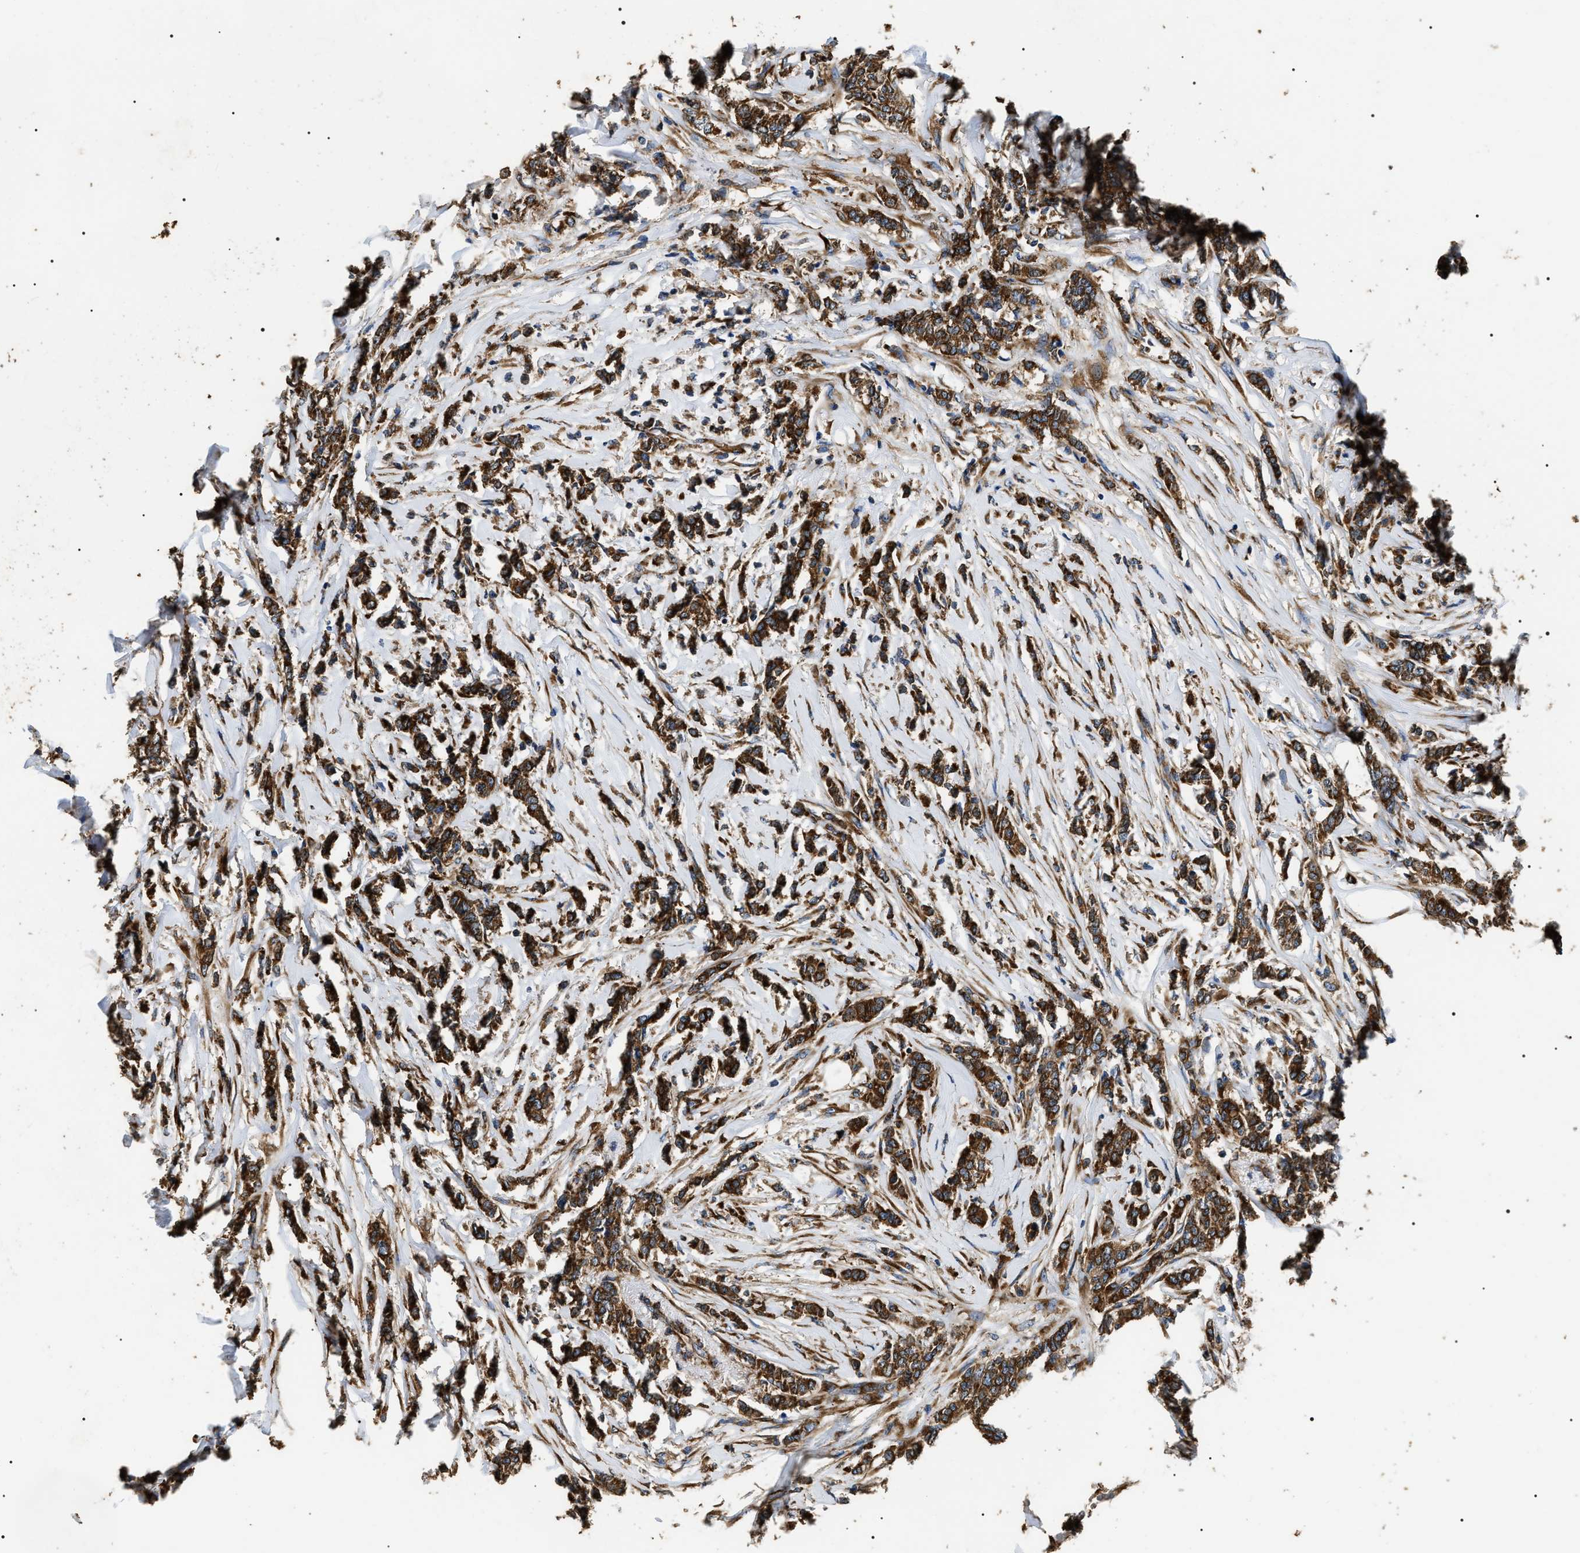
{"staining": {"intensity": "strong", "quantity": ">75%", "location": "cytoplasmic/membranous"}, "tissue": "breast cancer", "cell_type": "Tumor cells", "image_type": "cancer", "snomed": [{"axis": "morphology", "description": "Lobular carcinoma"}, {"axis": "topography", "description": "Skin"}, {"axis": "topography", "description": "Breast"}], "caption": "Human breast cancer (lobular carcinoma) stained with a brown dye shows strong cytoplasmic/membranous positive expression in about >75% of tumor cells.", "gene": "KTN1", "patient": {"sex": "female", "age": 46}}